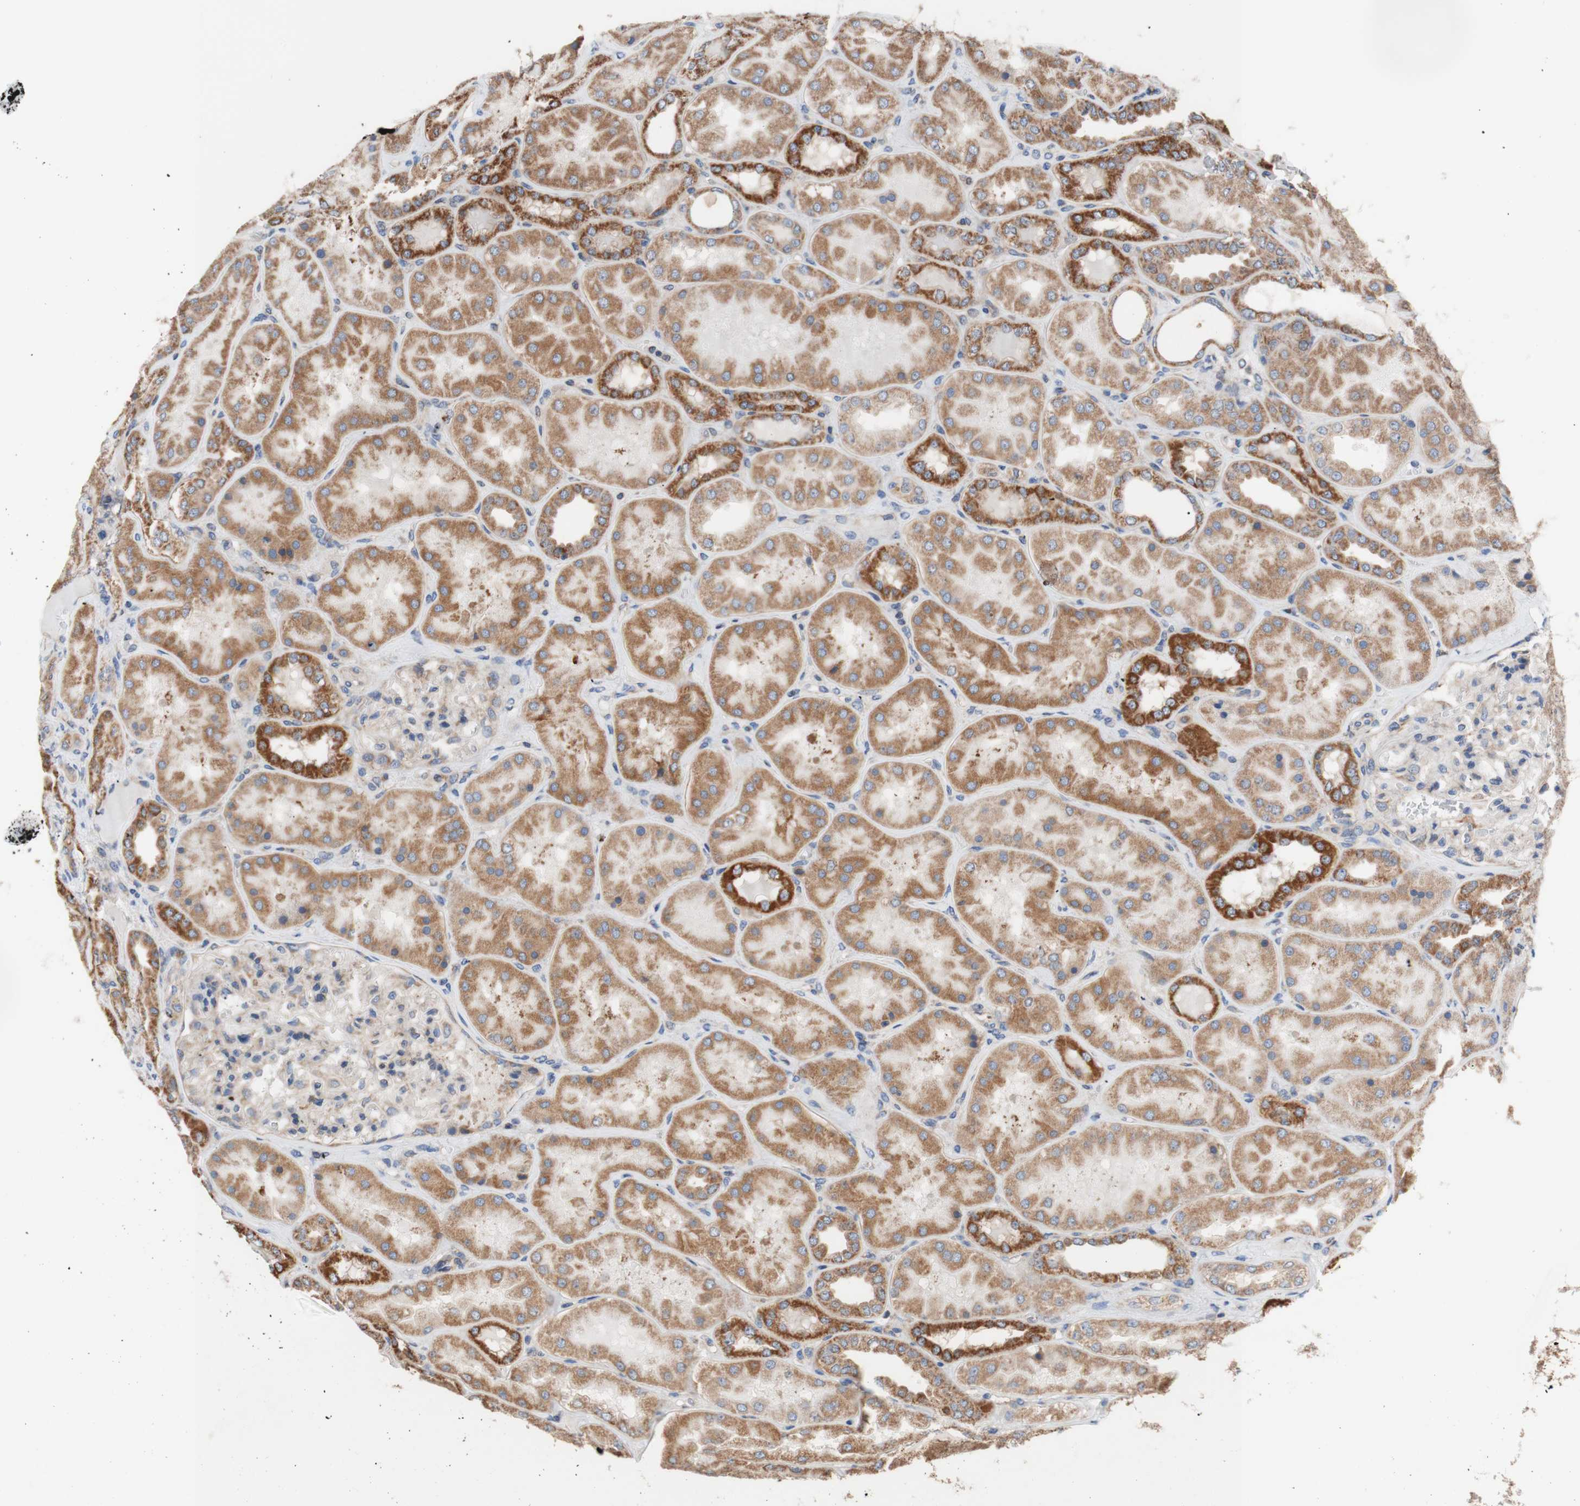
{"staining": {"intensity": "weak", "quantity": "25%-75%", "location": "cytoplasmic/membranous"}, "tissue": "kidney", "cell_type": "Cells in glomeruli", "image_type": "normal", "snomed": [{"axis": "morphology", "description": "Normal tissue, NOS"}, {"axis": "topography", "description": "Kidney"}], "caption": "A low amount of weak cytoplasmic/membranous expression is present in about 25%-75% of cells in glomeruli in normal kidney. The staining was performed using DAB (3,3'-diaminobenzidine) to visualize the protein expression in brown, while the nuclei were stained in blue with hematoxylin (Magnification: 20x).", "gene": "FMR1", "patient": {"sex": "female", "age": 56}}